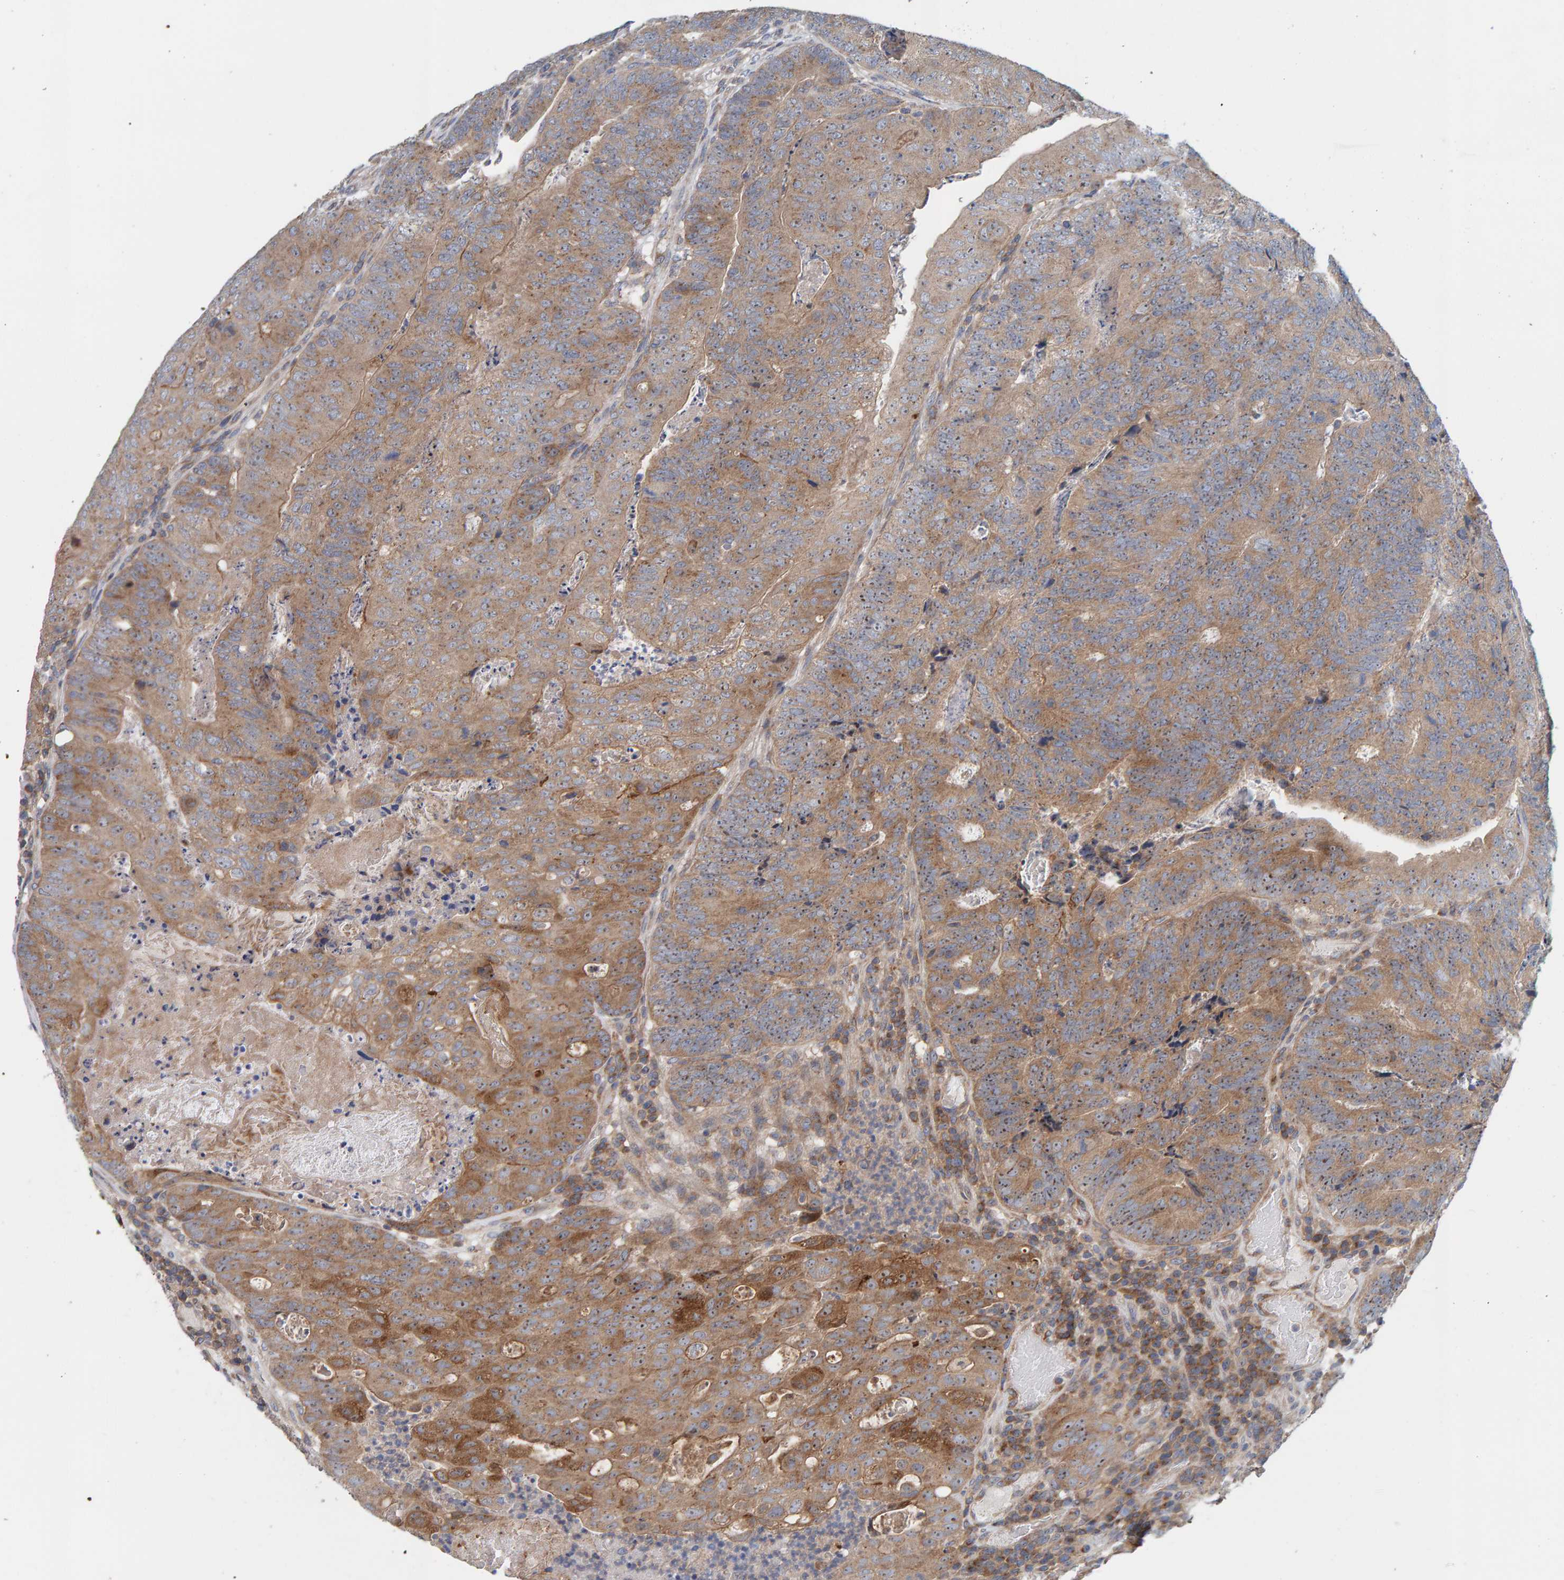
{"staining": {"intensity": "moderate", "quantity": "25%-75%", "location": "cytoplasmic/membranous"}, "tissue": "colorectal cancer", "cell_type": "Tumor cells", "image_type": "cancer", "snomed": [{"axis": "morphology", "description": "Adenocarcinoma, NOS"}, {"axis": "topography", "description": "Colon"}], "caption": "The immunohistochemical stain labels moderate cytoplasmic/membranous staining in tumor cells of colorectal cancer (adenocarcinoma) tissue.", "gene": "CCM2", "patient": {"sex": "female", "age": 67}}